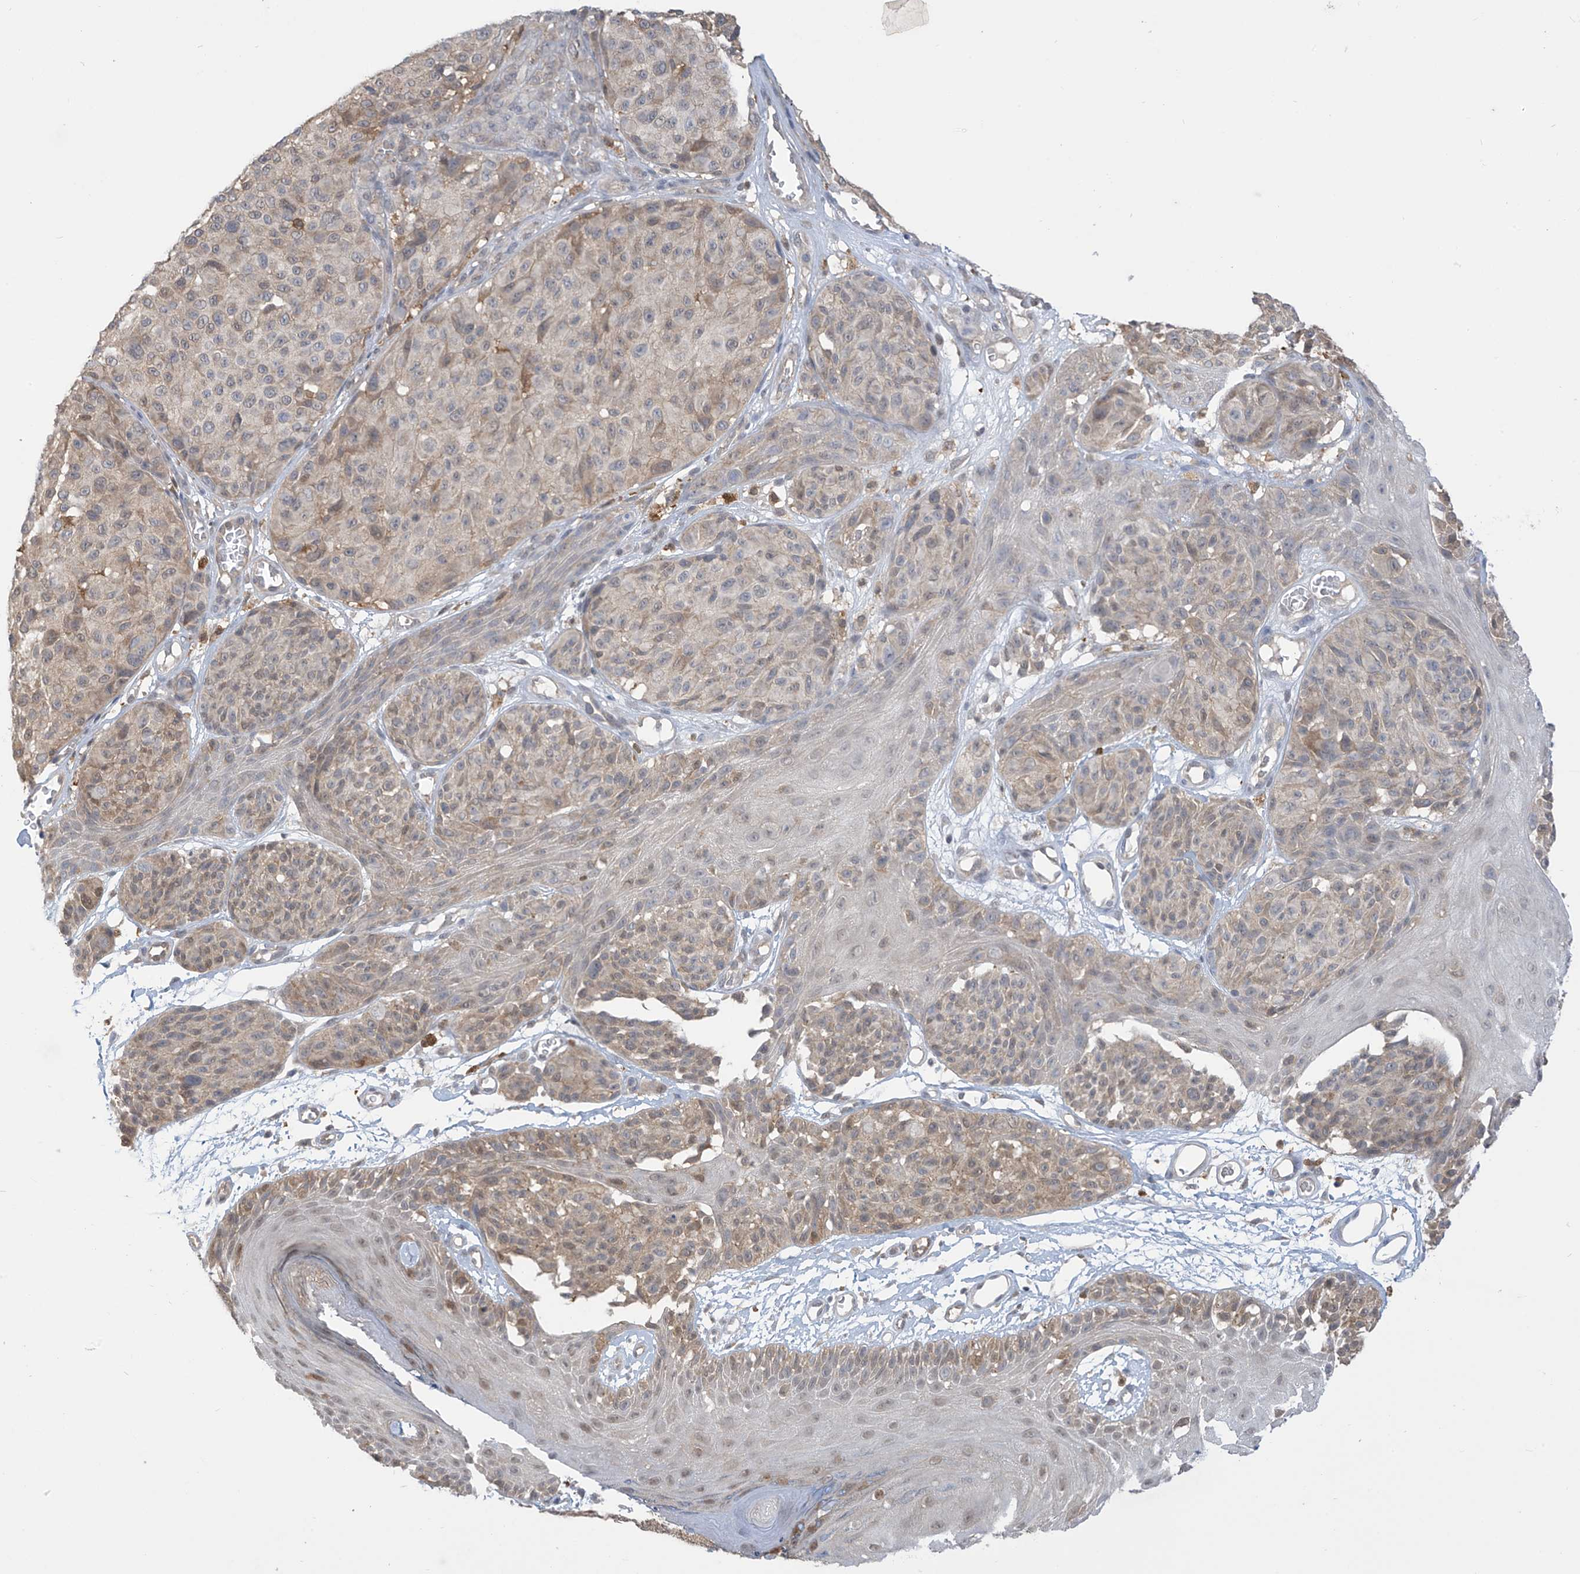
{"staining": {"intensity": "weak", "quantity": "25%-75%", "location": "cytoplasmic/membranous"}, "tissue": "melanoma", "cell_type": "Tumor cells", "image_type": "cancer", "snomed": [{"axis": "morphology", "description": "Malignant melanoma, NOS"}, {"axis": "topography", "description": "Skin"}], "caption": "DAB (3,3'-diaminobenzidine) immunohistochemical staining of human malignant melanoma exhibits weak cytoplasmic/membranous protein staining in approximately 25%-75% of tumor cells.", "gene": "IDH1", "patient": {"sex": "male", "age": 83}}